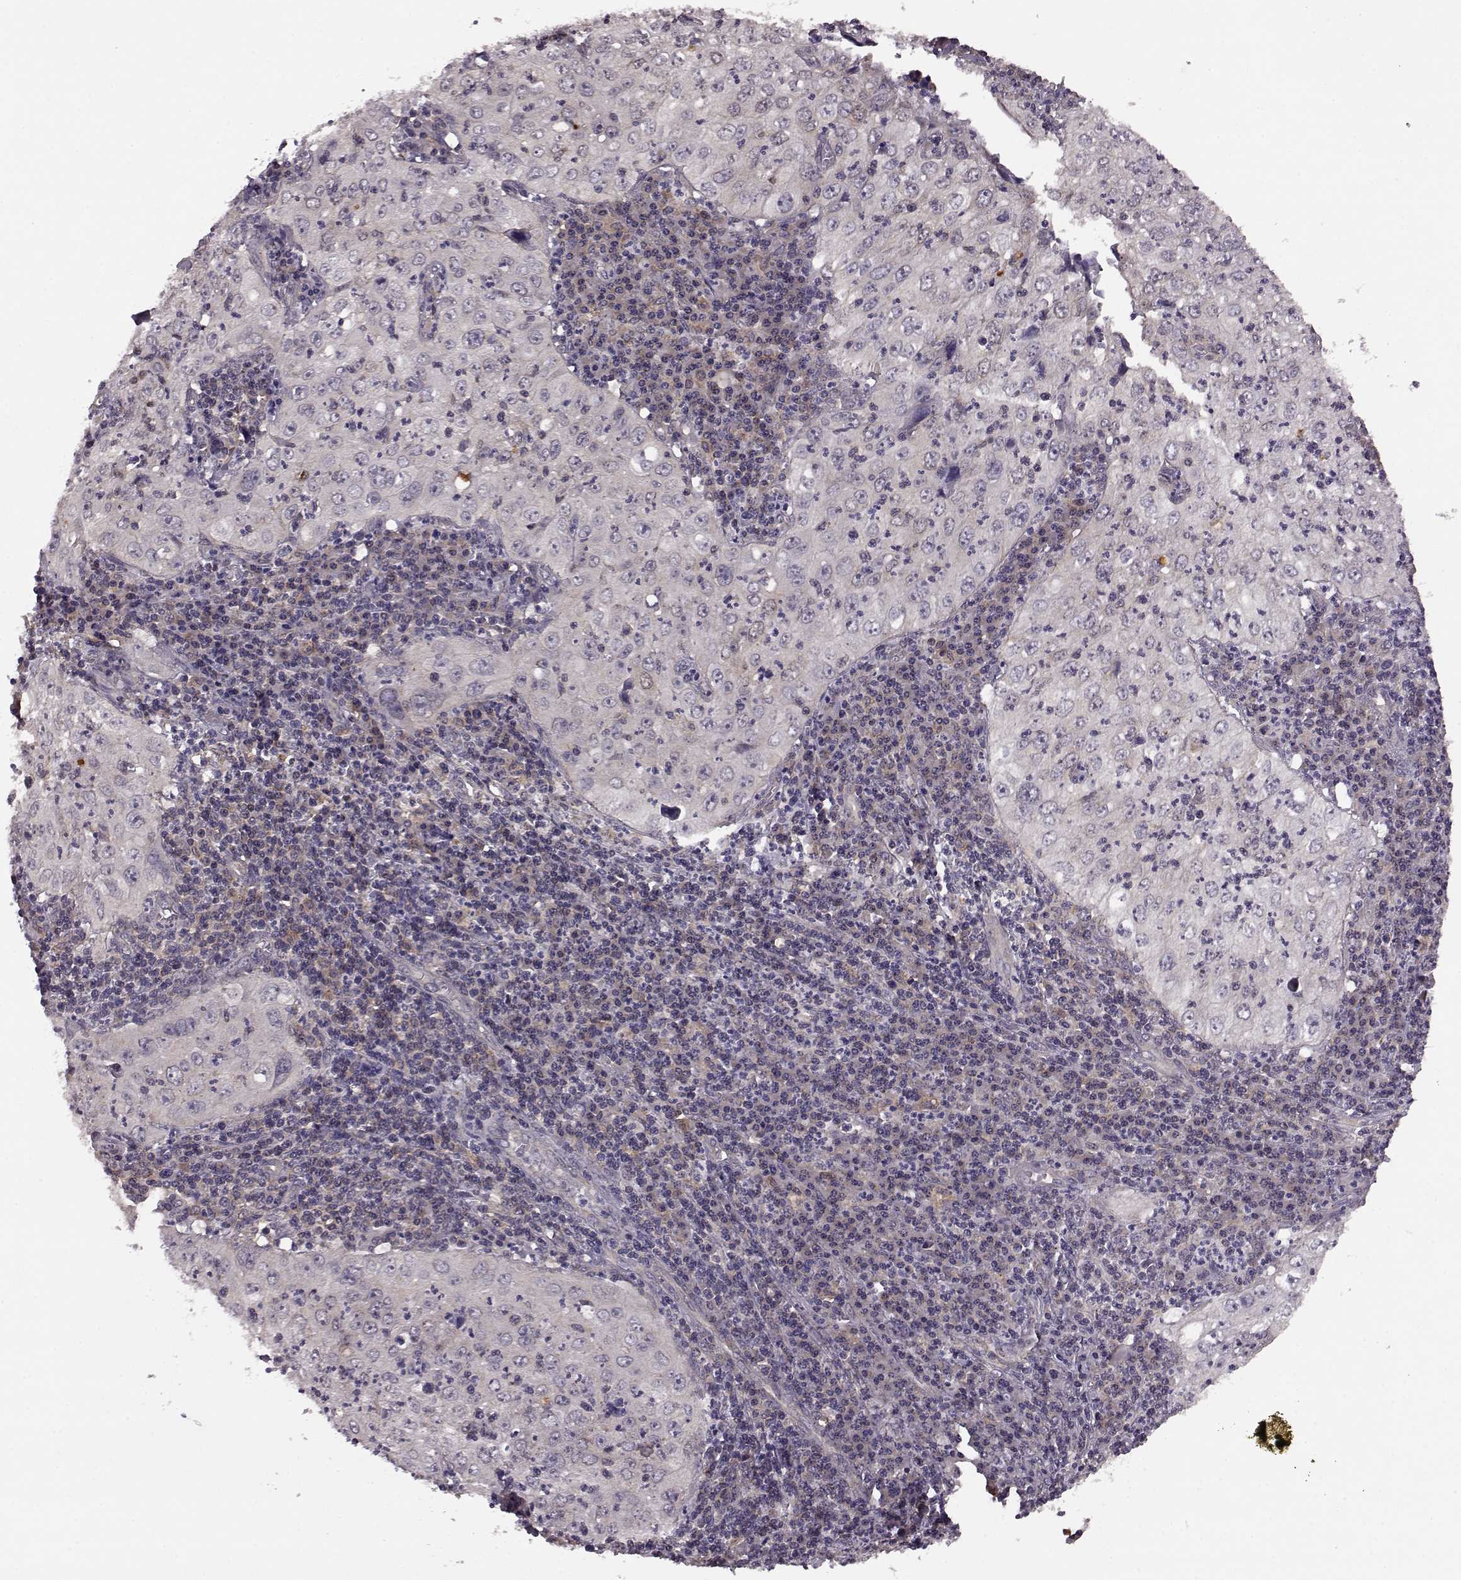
{"staining": {"intensity": "negative", "quantity": "none", "location": "none"}, "tissue": "cervical cancer", "cell_type": "Tumor cells", "image_type": "cancer", "snomed": [{"axis": "morphology", "description": "Squamous cell carcinoma, NOS"}, {"axis": "topography", "description": "Cervix"}], "caption": "There is no significant staining in tumor cells of cervical cancer. (Immunohistochemistry (ihc), brightfield microscopy, high magnification).", "gene": "FNIP2", "patient": {"sex": "female", "age": 24}}